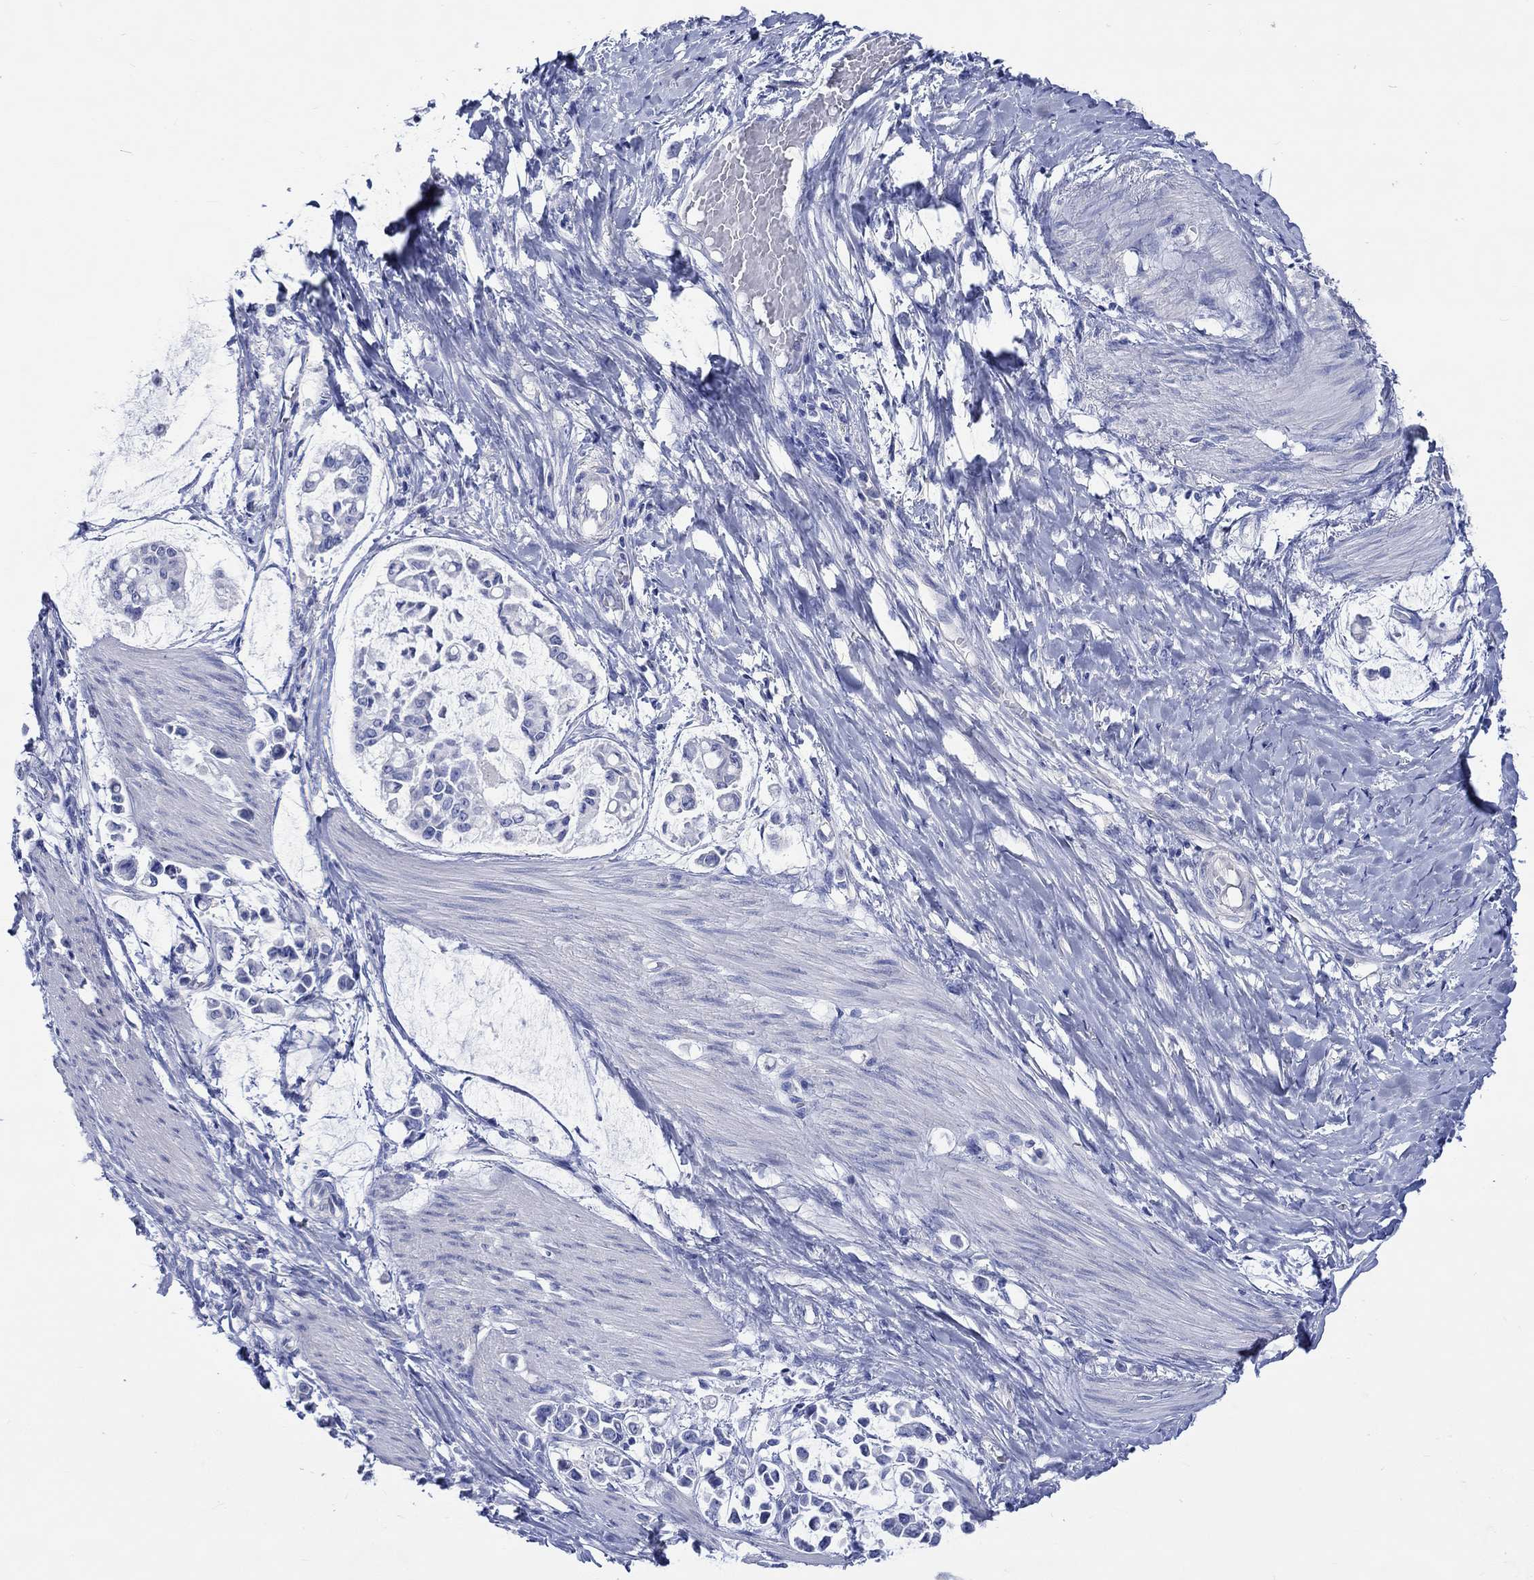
{"staining": {"intensity": "negative", "quantity": "none", "location": "none"}, "tissue": "stomach cancer", "cell_type": "Tumor cells", "image_type": "cancer", "snomed": [{"axis": "morphology", "description": "Adenocarcinoma, NOS"}, {"axis": "topography", "description": "Stomach"}], "caption": "Histopathology image shows no significant protein expression in tumor cells of stomach adenocarcinoma. The staining was performed using DAB to visualize the protein expression in brown, while the nuclei were stained in blue with hematoxylin (Magnification: 20x).", "gene": "CPLX2", "patient": {"sex": "male", "age": 82}}